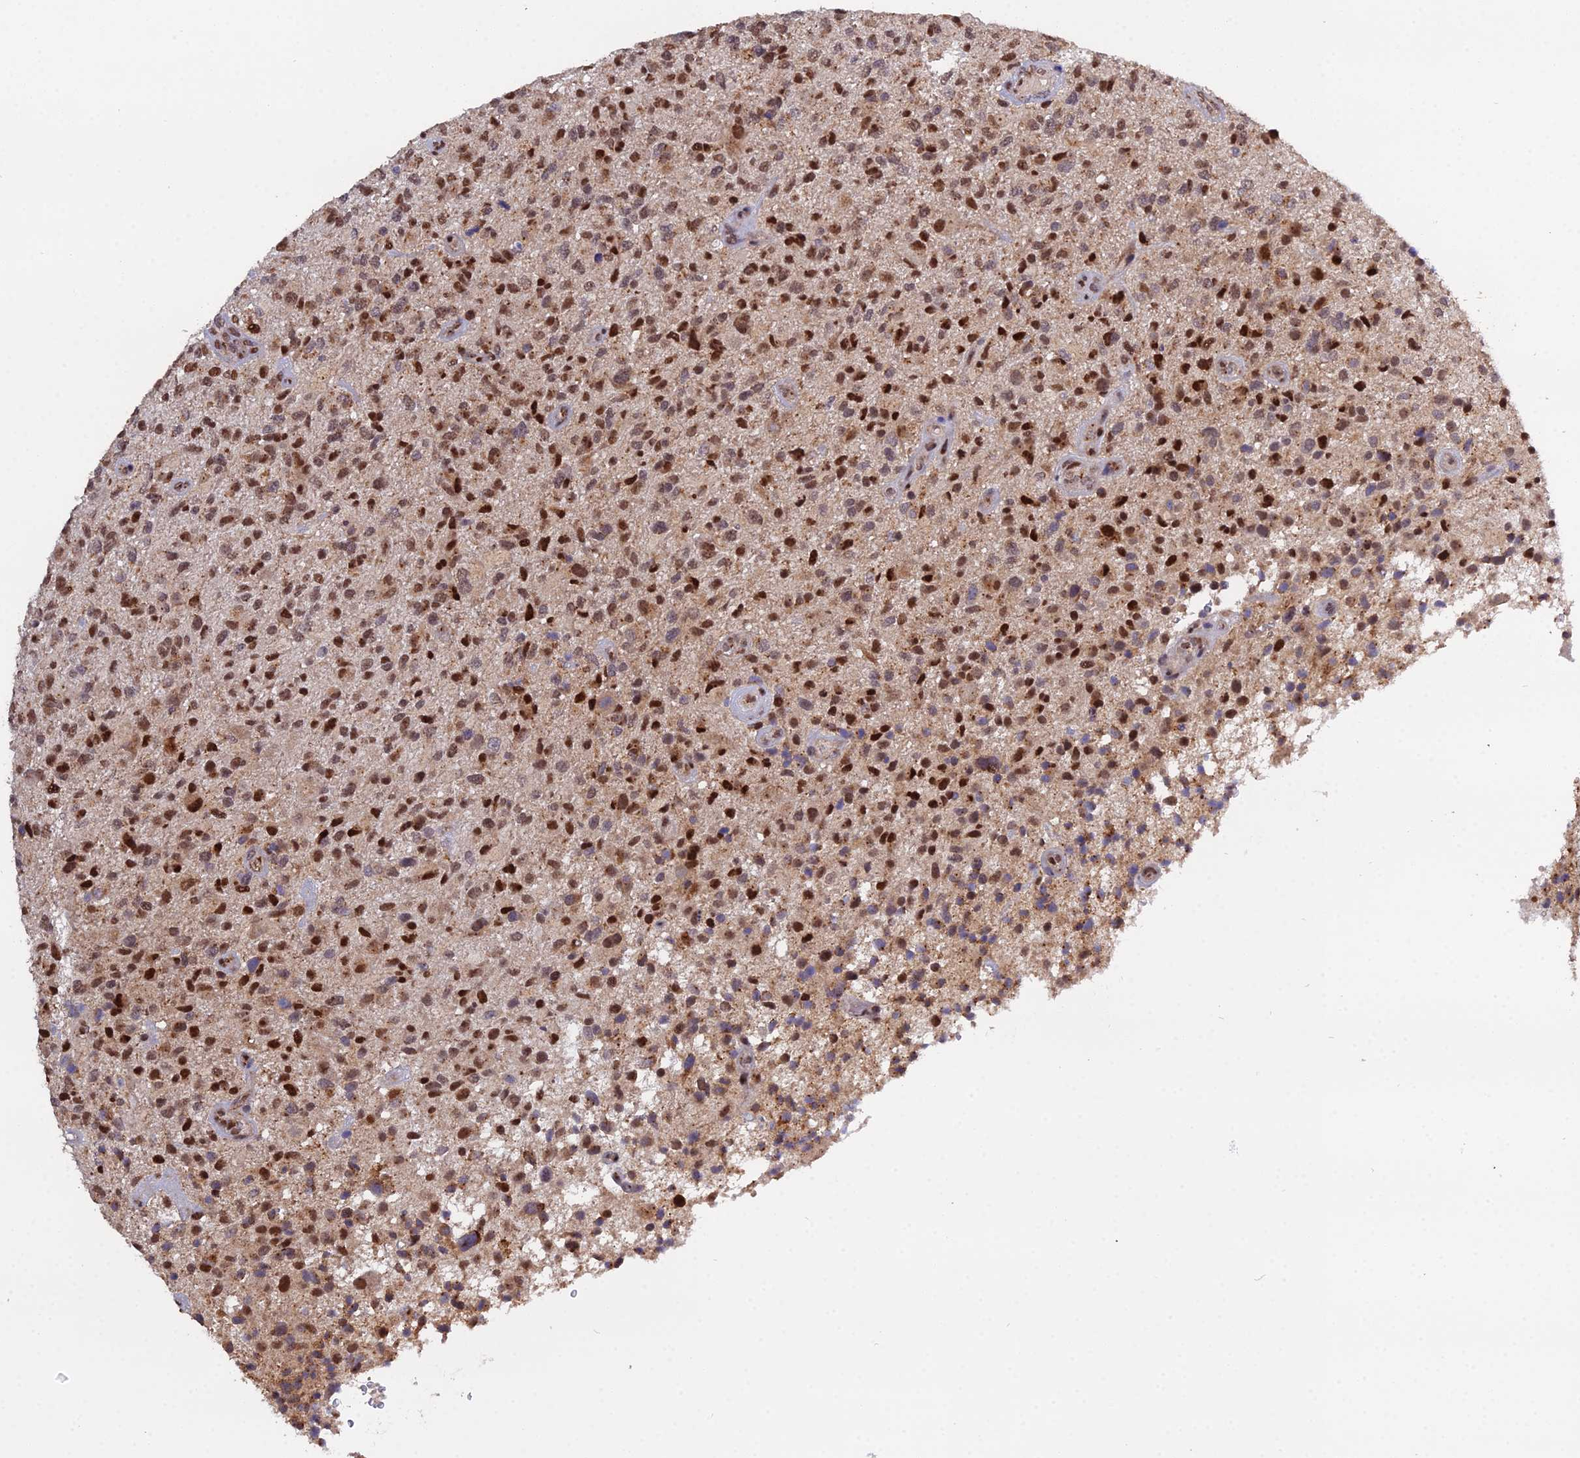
{"staining": {"intensity": "moderate", "quantity": ">75%", "location": "nuclear"}, "tissue": "glioma", "cell_type": "Tumor cells", "image_type": "cancer", "snomed": [{"axis": "morphology", "description": "Glioma, malignant, High grade"}, {"axis": "topography", "description": "Brain"}], "caption": "Glioma tissue shows moderate nuclear staining in about >75% of tumor cells (DAB IHC with brightfield microscopy, high magnification).", "gene": "ARL2", "patient": {"sex": "male", "age": 47}}